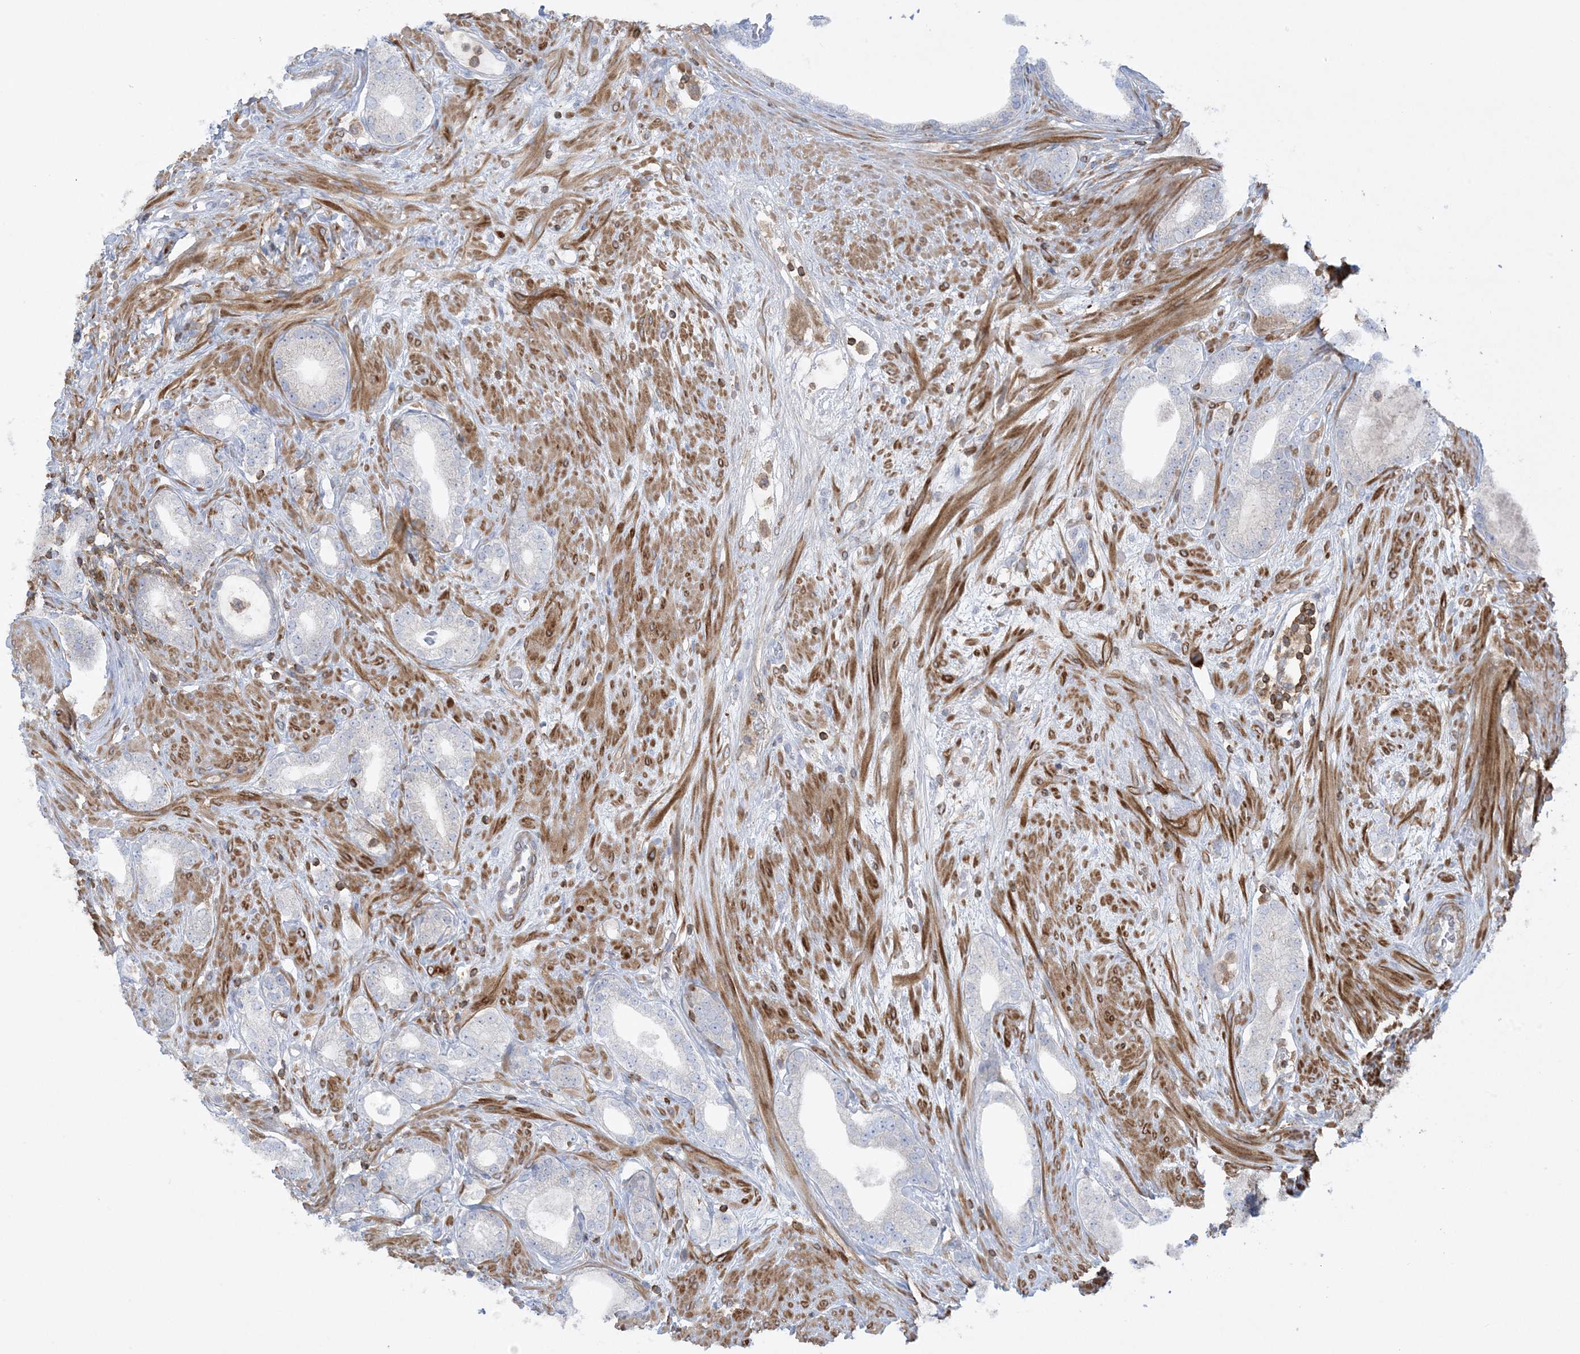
{"staining": {"intensity": "negative", "quantity": "none", "location": "none"}, "tissue": "prostate cancer", "cell_type": "Tumor cells", "image_type": "cancer", "snomed": [{"axis": "morphology", "description": "Adenocarcinoma, High grade"}, {"axis": "topography", "description": "Prostate"}], "caption": "Immunohistochemistry histopathology image of neoplastic tissue: prostate high-grade adenocarcinoma stained with DAB (3,3'-diaminobenzidine) reveals no significant protein staining in tumor cells.", "gene": "ARHGAP30", "patient": {"sex": "male", "age": 63}}